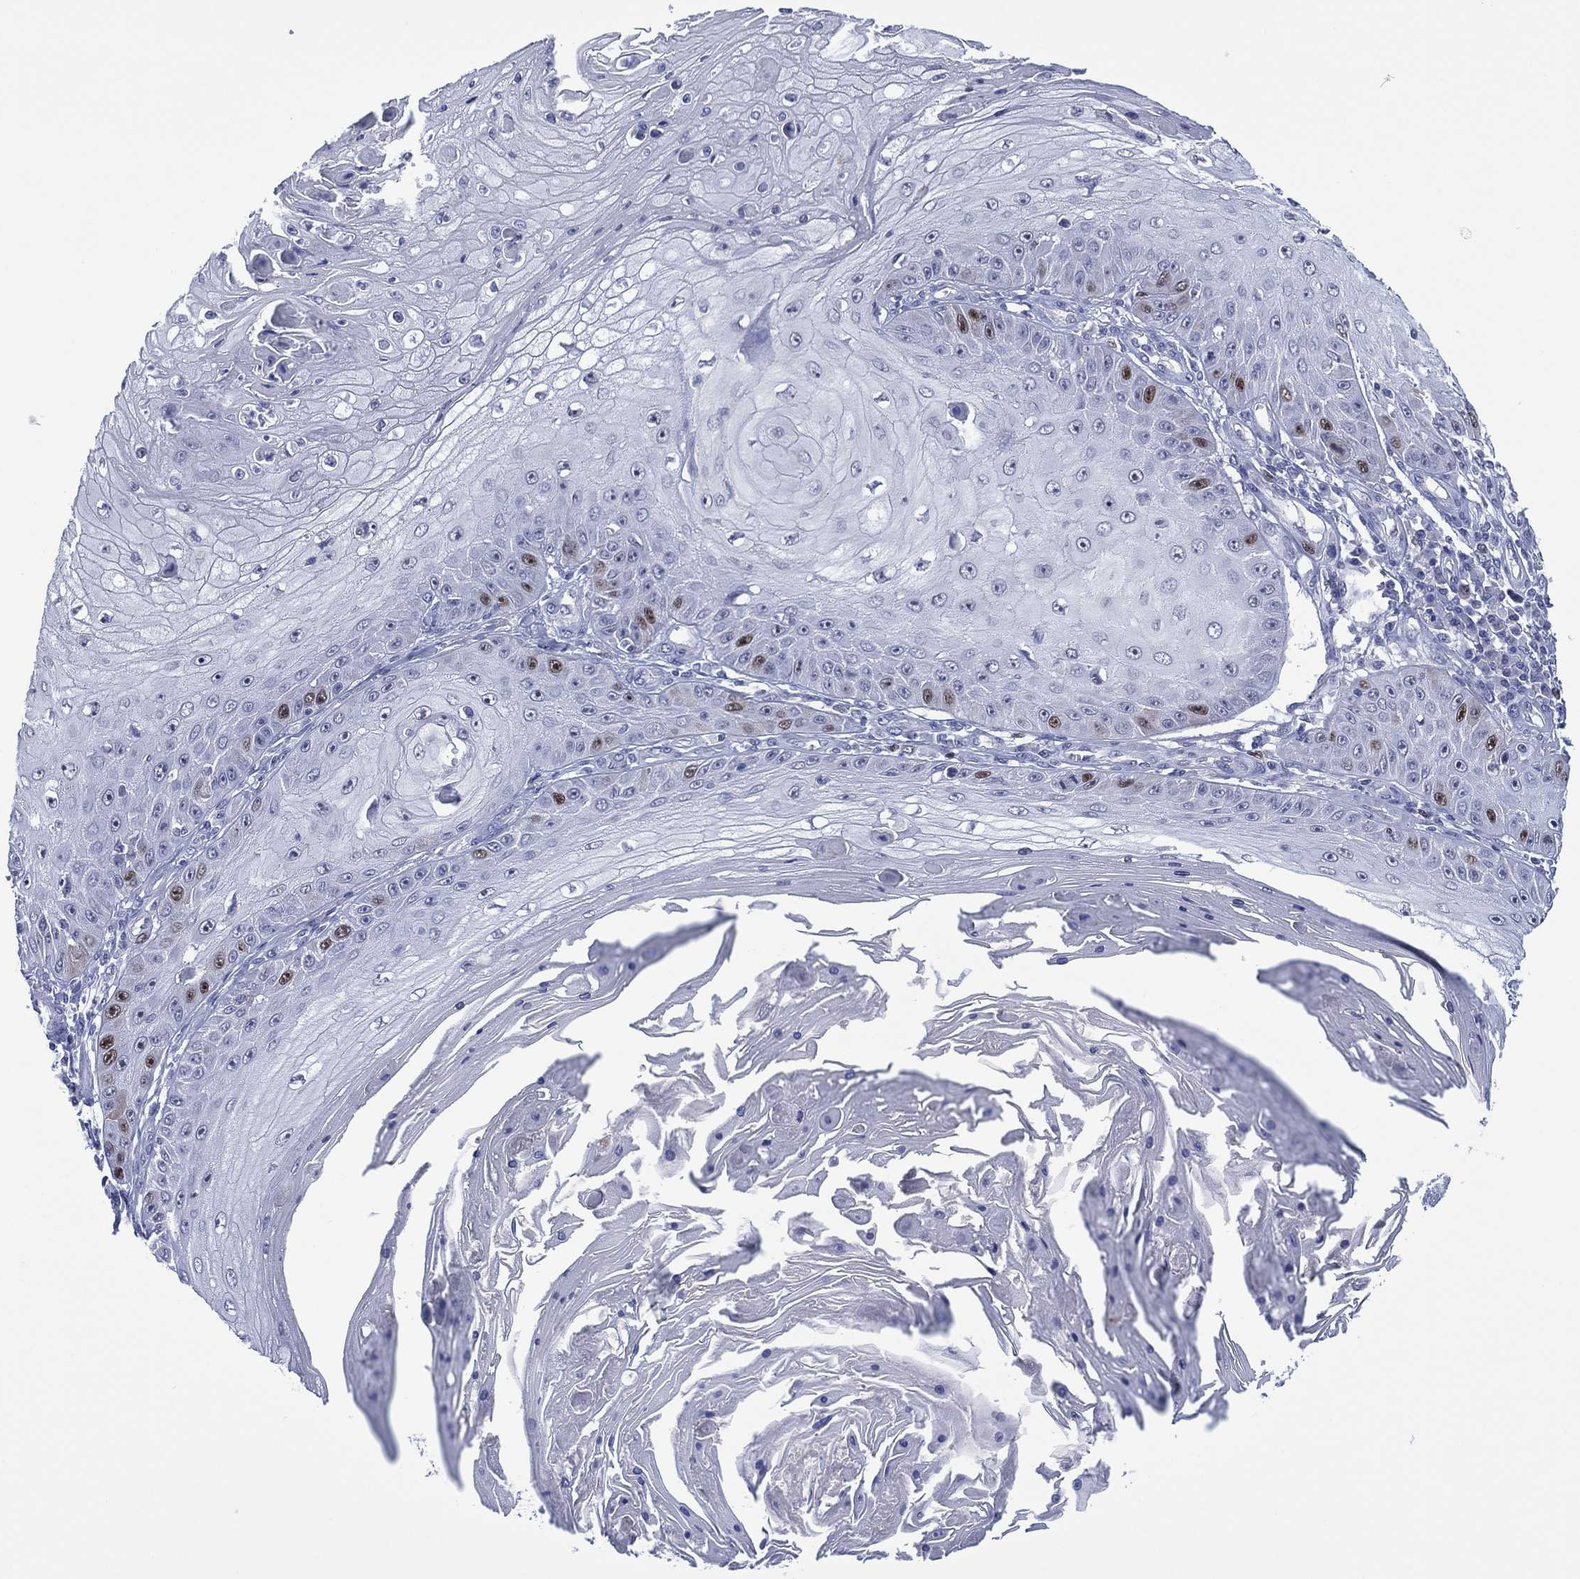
{"staining": {"intensity": "strong", "quantity": "<25%", "location": "nuclear"}, "tissue": "skin cancer", "cell_type": "Tumor cells", "image_type": "cancer", "snomed": [{"axis": "morphology", "description": "Squamous cell carcinoma, NOS"}, {"axis": "topography", "description": "Skin"}], "caption": "The image shows staining of skin cancer, revealing strong nuclear protein staining (brown color) within tumor cells.", "gene": "GATA6", "patient": {"sex": "male", "age": 70}}